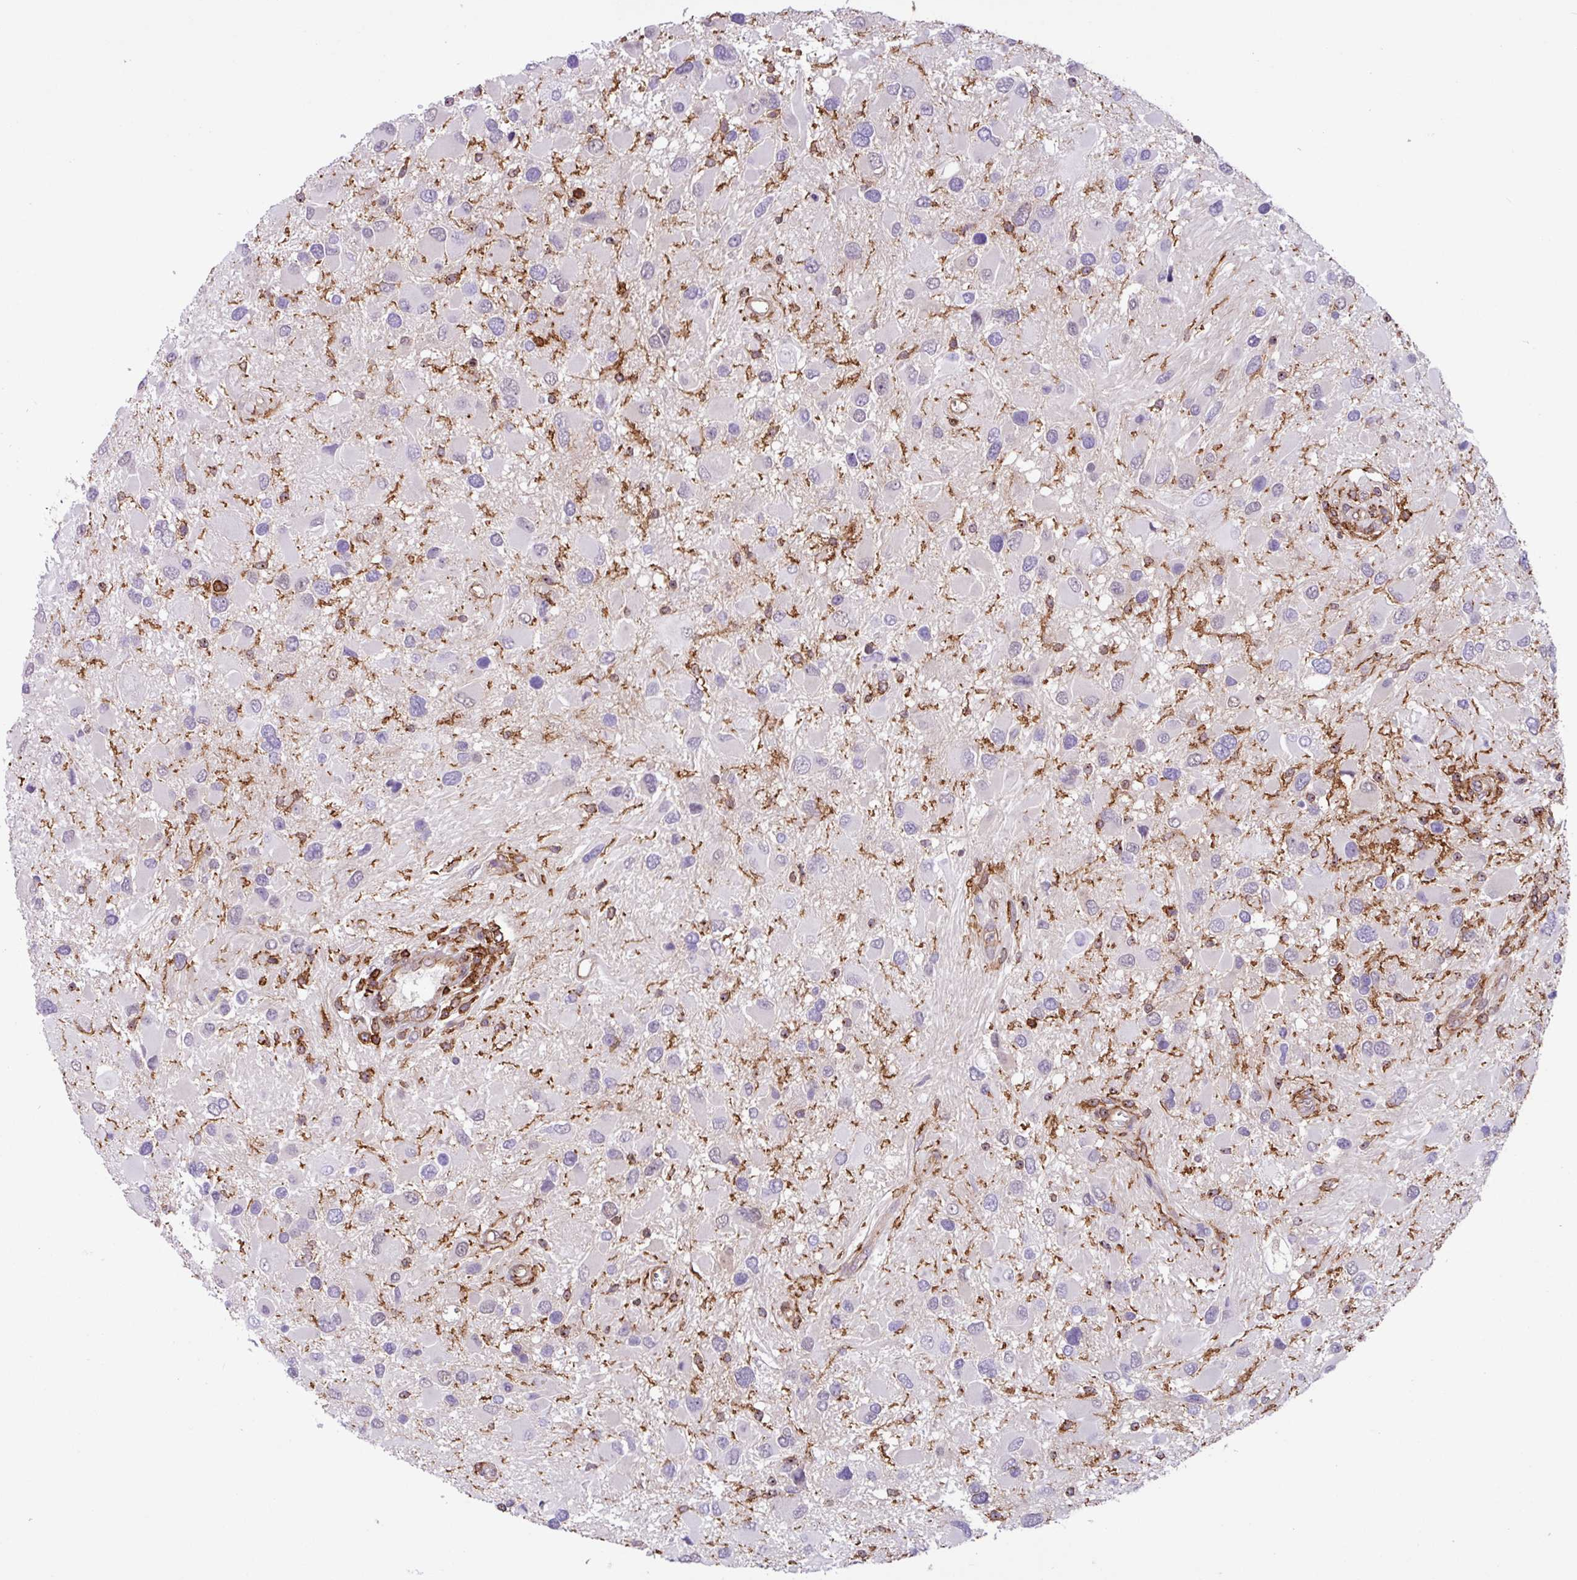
{"staining": {"intensity": "negative", "quantity": "none", "location": "none"}, "tissue": "glioma", "cell_type": "Tumor cells", "image_type": "cancer", "snomed": [{"axis": "morphology", "description": "Glioma, malignant, High grade"}, {"axis": "topography", "description": "Brain"}], "caption": "IHC histopathology image of glioma stained for a protein (brown), which reveals no expression in tumor cells.", "gene": "PPP1R18", "patient": {"sex": "male", "age": 53}}